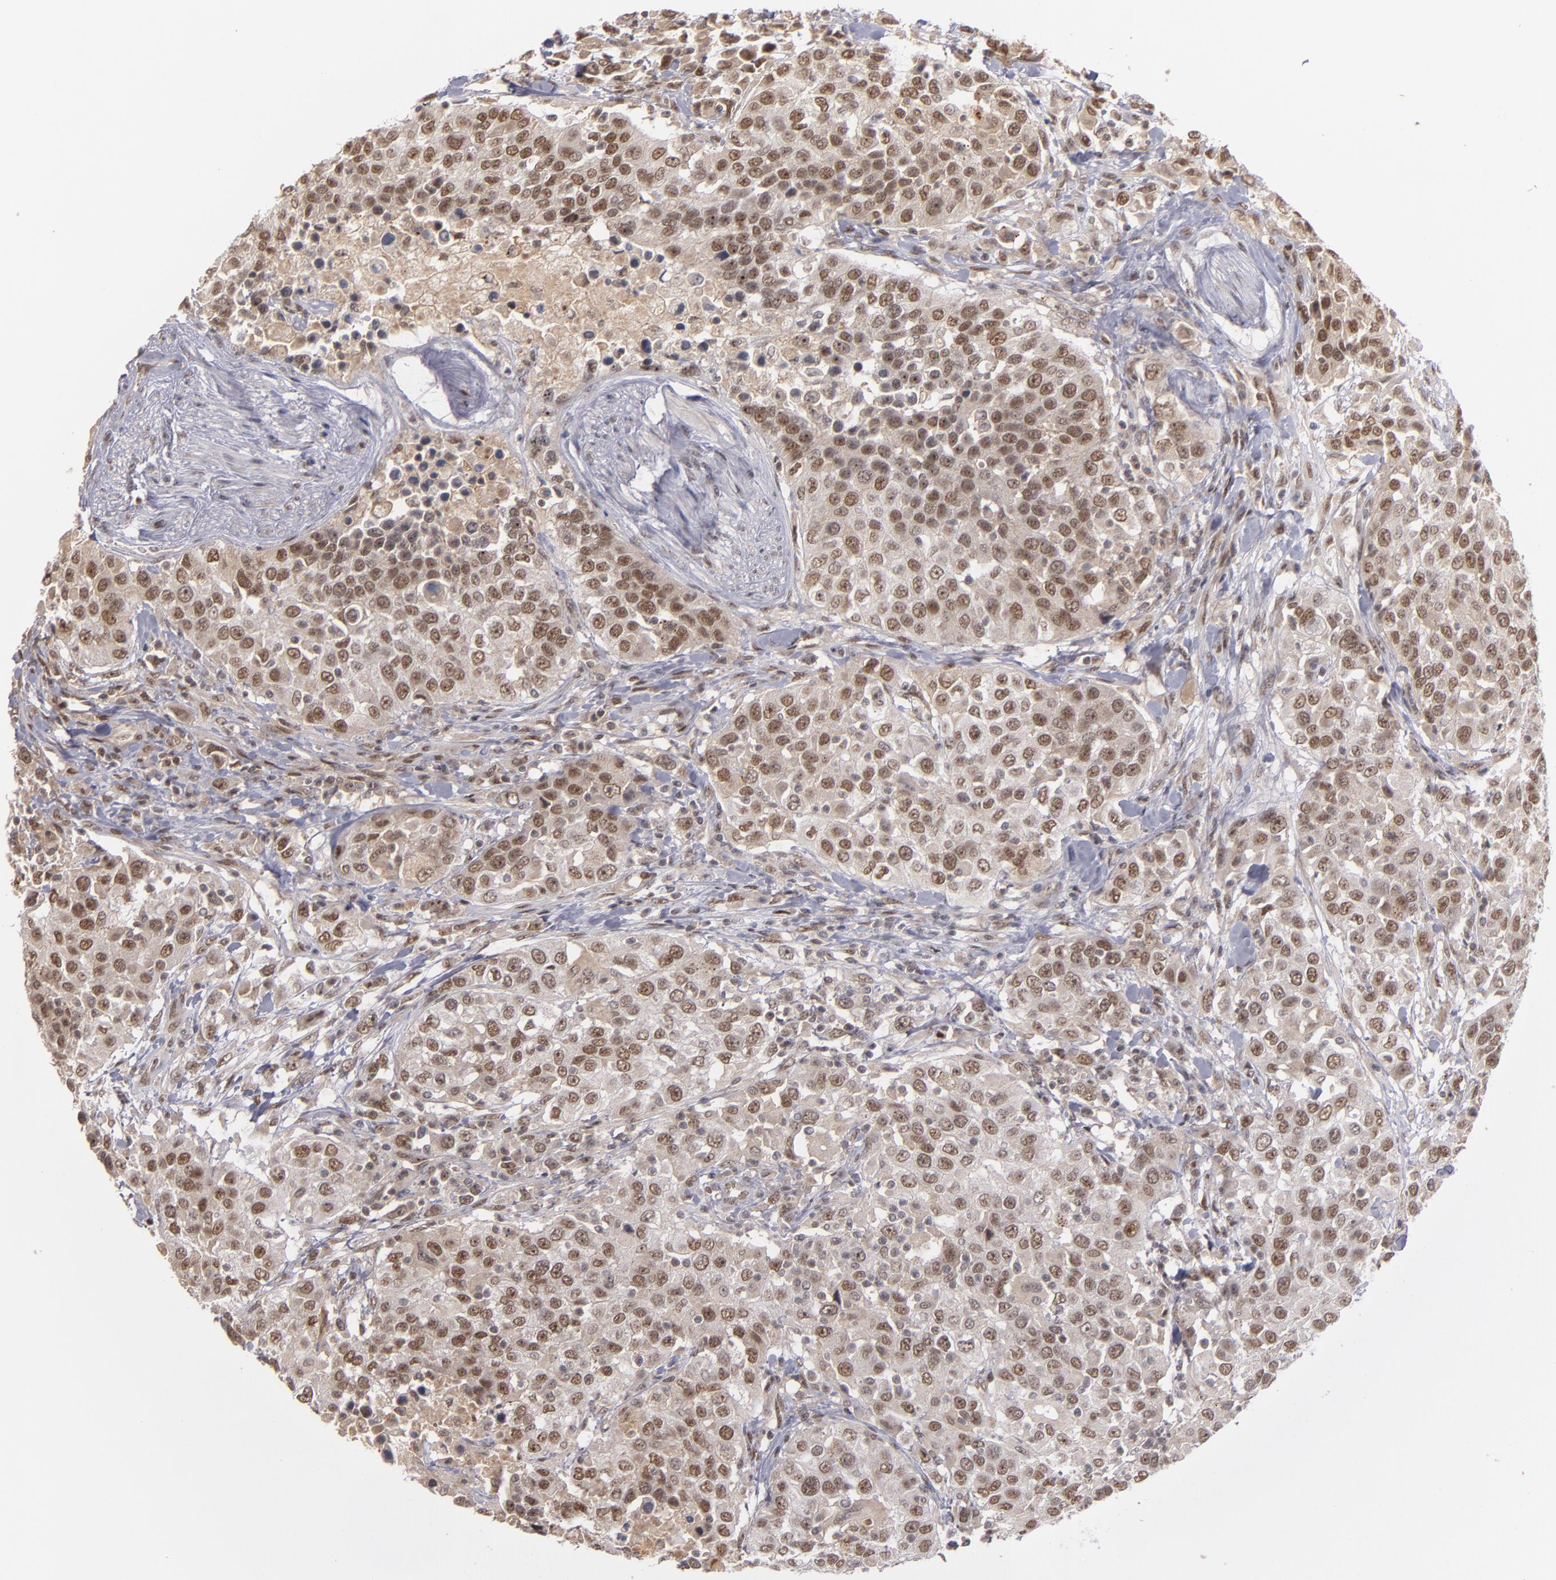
{"staining": {"intensity": "moderate", "quantity": ">75%", "location": "nuclear"}, "tissue": "urothelial cancer", "cell_type": "Tumor cells", "image_type": "cancer", "snomed": [{"axis": "morphology", "description": "Urothelial carcinoma, High grade"}, {"axis": "topography", "description": "Urinary bladder"}], "caption": "Immunohistochemical staining of urothelial cancer exhibits moderate nuclear protein expression in approximately >75% of tumor cells.", "gene": "ZNF234", "patient": {"sex": "female", "age": 80}}